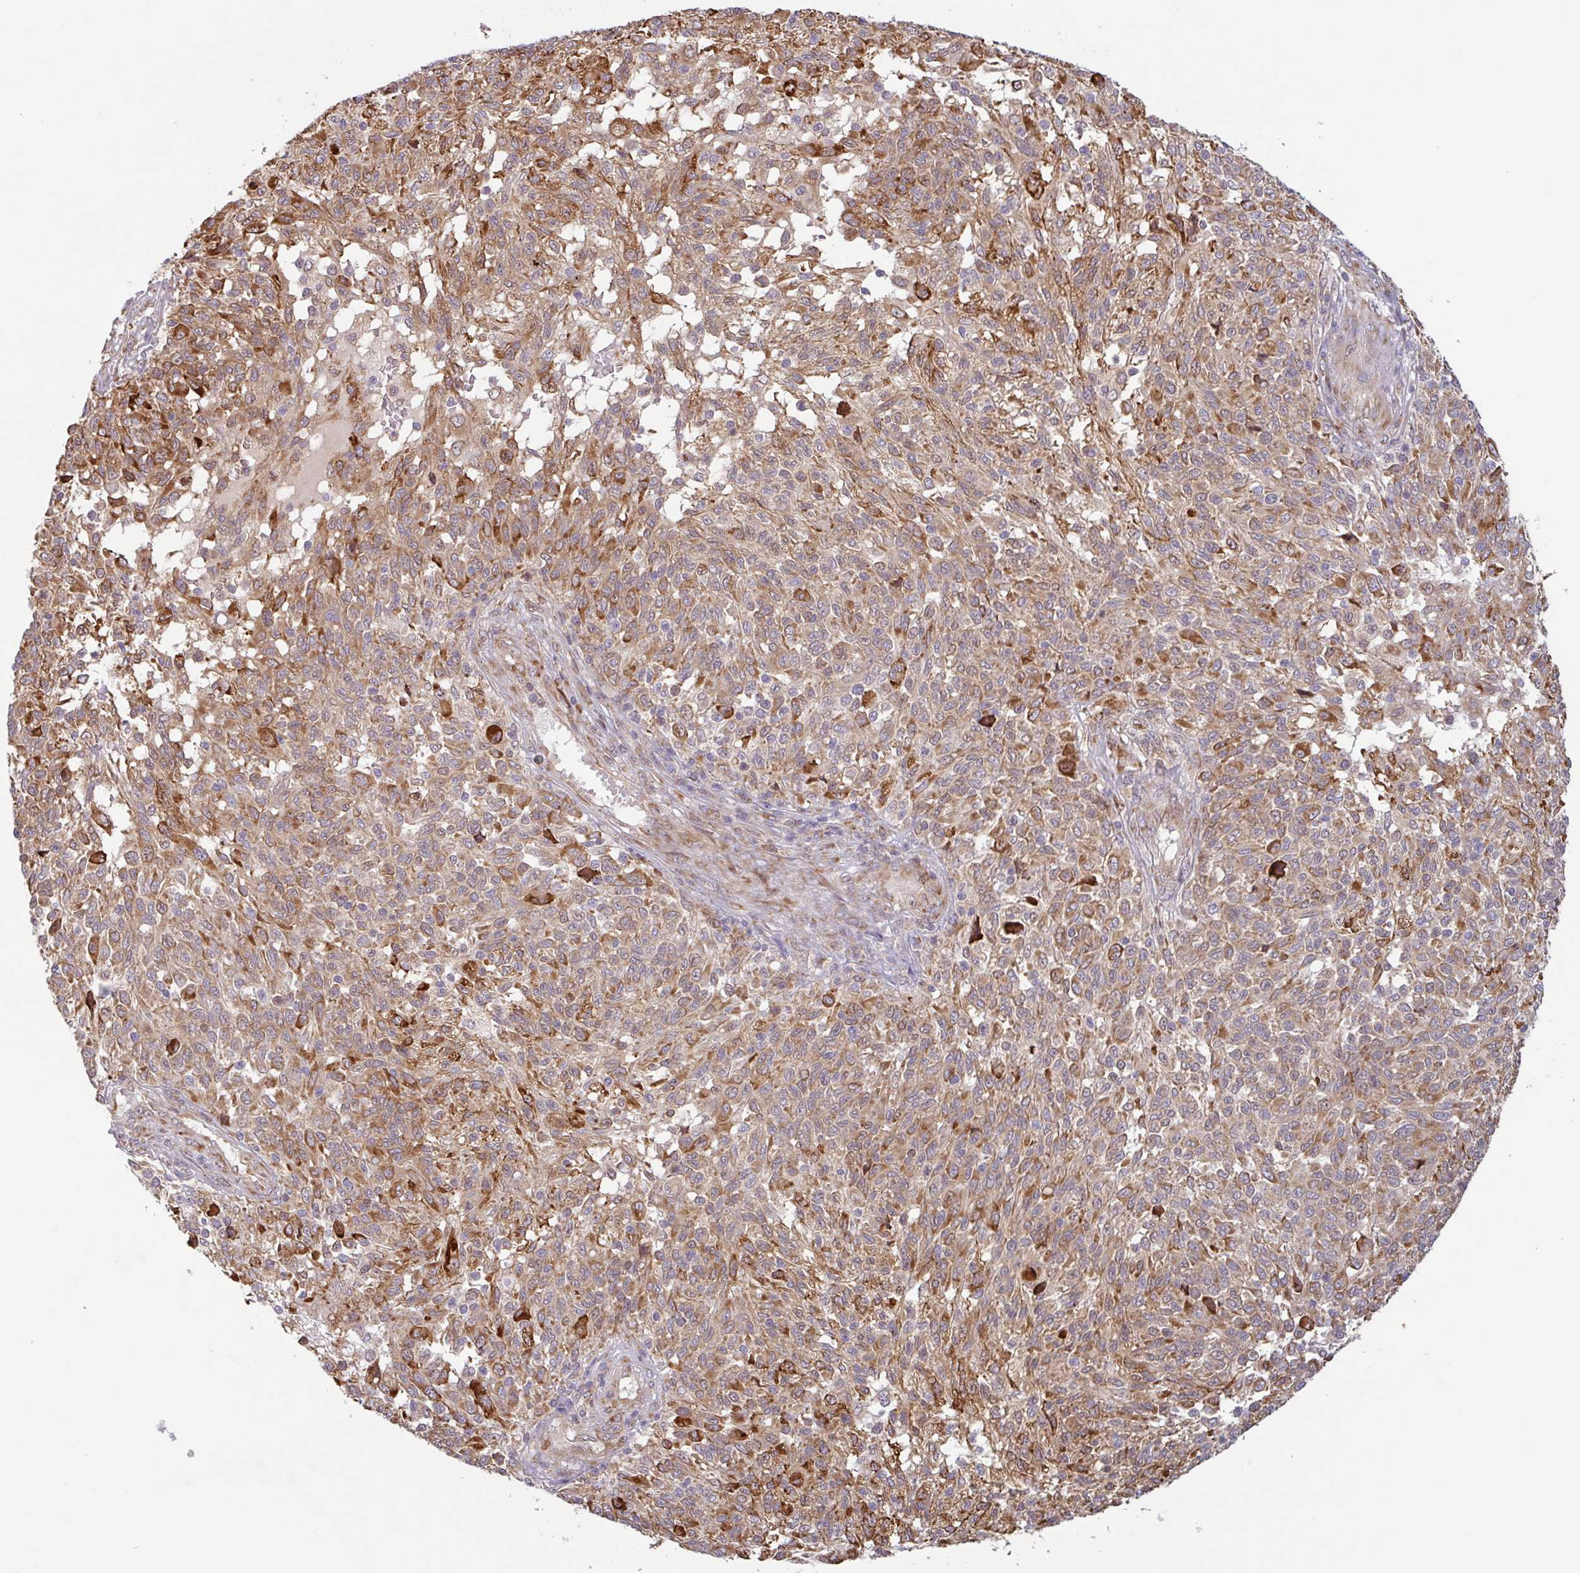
{"staining": {"intensity": "moderate", "quantity": ">75%", "location": "cytoplasmic/membranous"}, "tissue": "melanoma", "cell_type": "Tumor cells", "image_type": "cancer", "snomed": [{"axis": "morphology", "description": "Malignant melanoma, NOS"}, {"axis": "topography", "description": "Skin"}], "caption": "A micrograph showing moderate cytoplasmic/membranous positivity in about >75% of tumor cells in melanoma, as visualized by brown immunohistochemical staining.", "gene": "RIT1", "patient": {"sex": "male", "age": 66}}